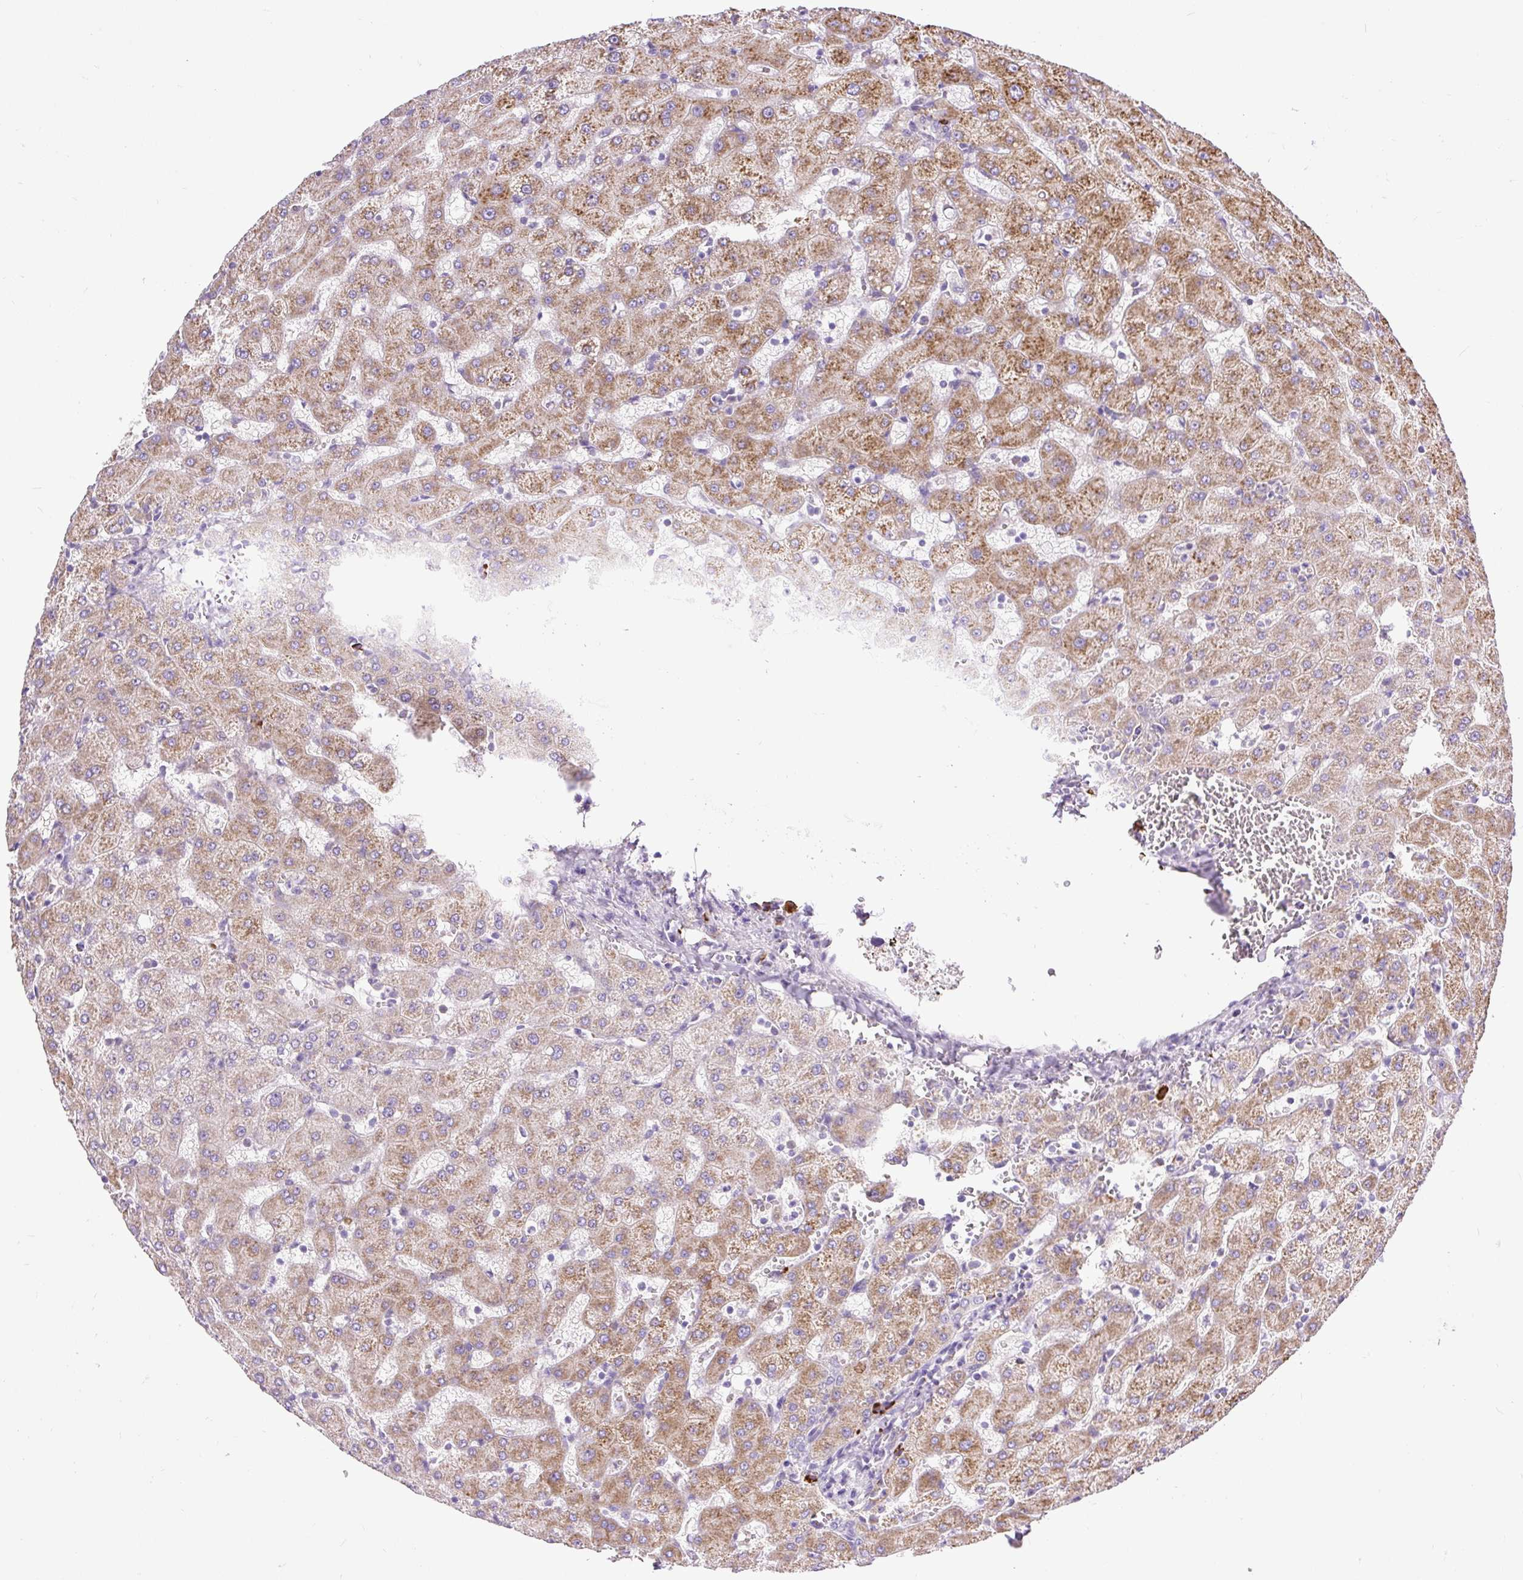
{"staining": {"intensity": "negative", "quantity": "none", "location": "none"}, "tissue": "liver", "cell_type": "Cholangiocytes", "image_type": "normal", "snomed": [{"axis": "morphology", "description": "Normal tissue, NOS"}, {"axis": "topography", "description": "Liver"}], "caption": "The IHC image has no significant positivity in cholangiocytes of liver.", "gene": "DDOST", "patient": {"sex": "female", "age": 63}}